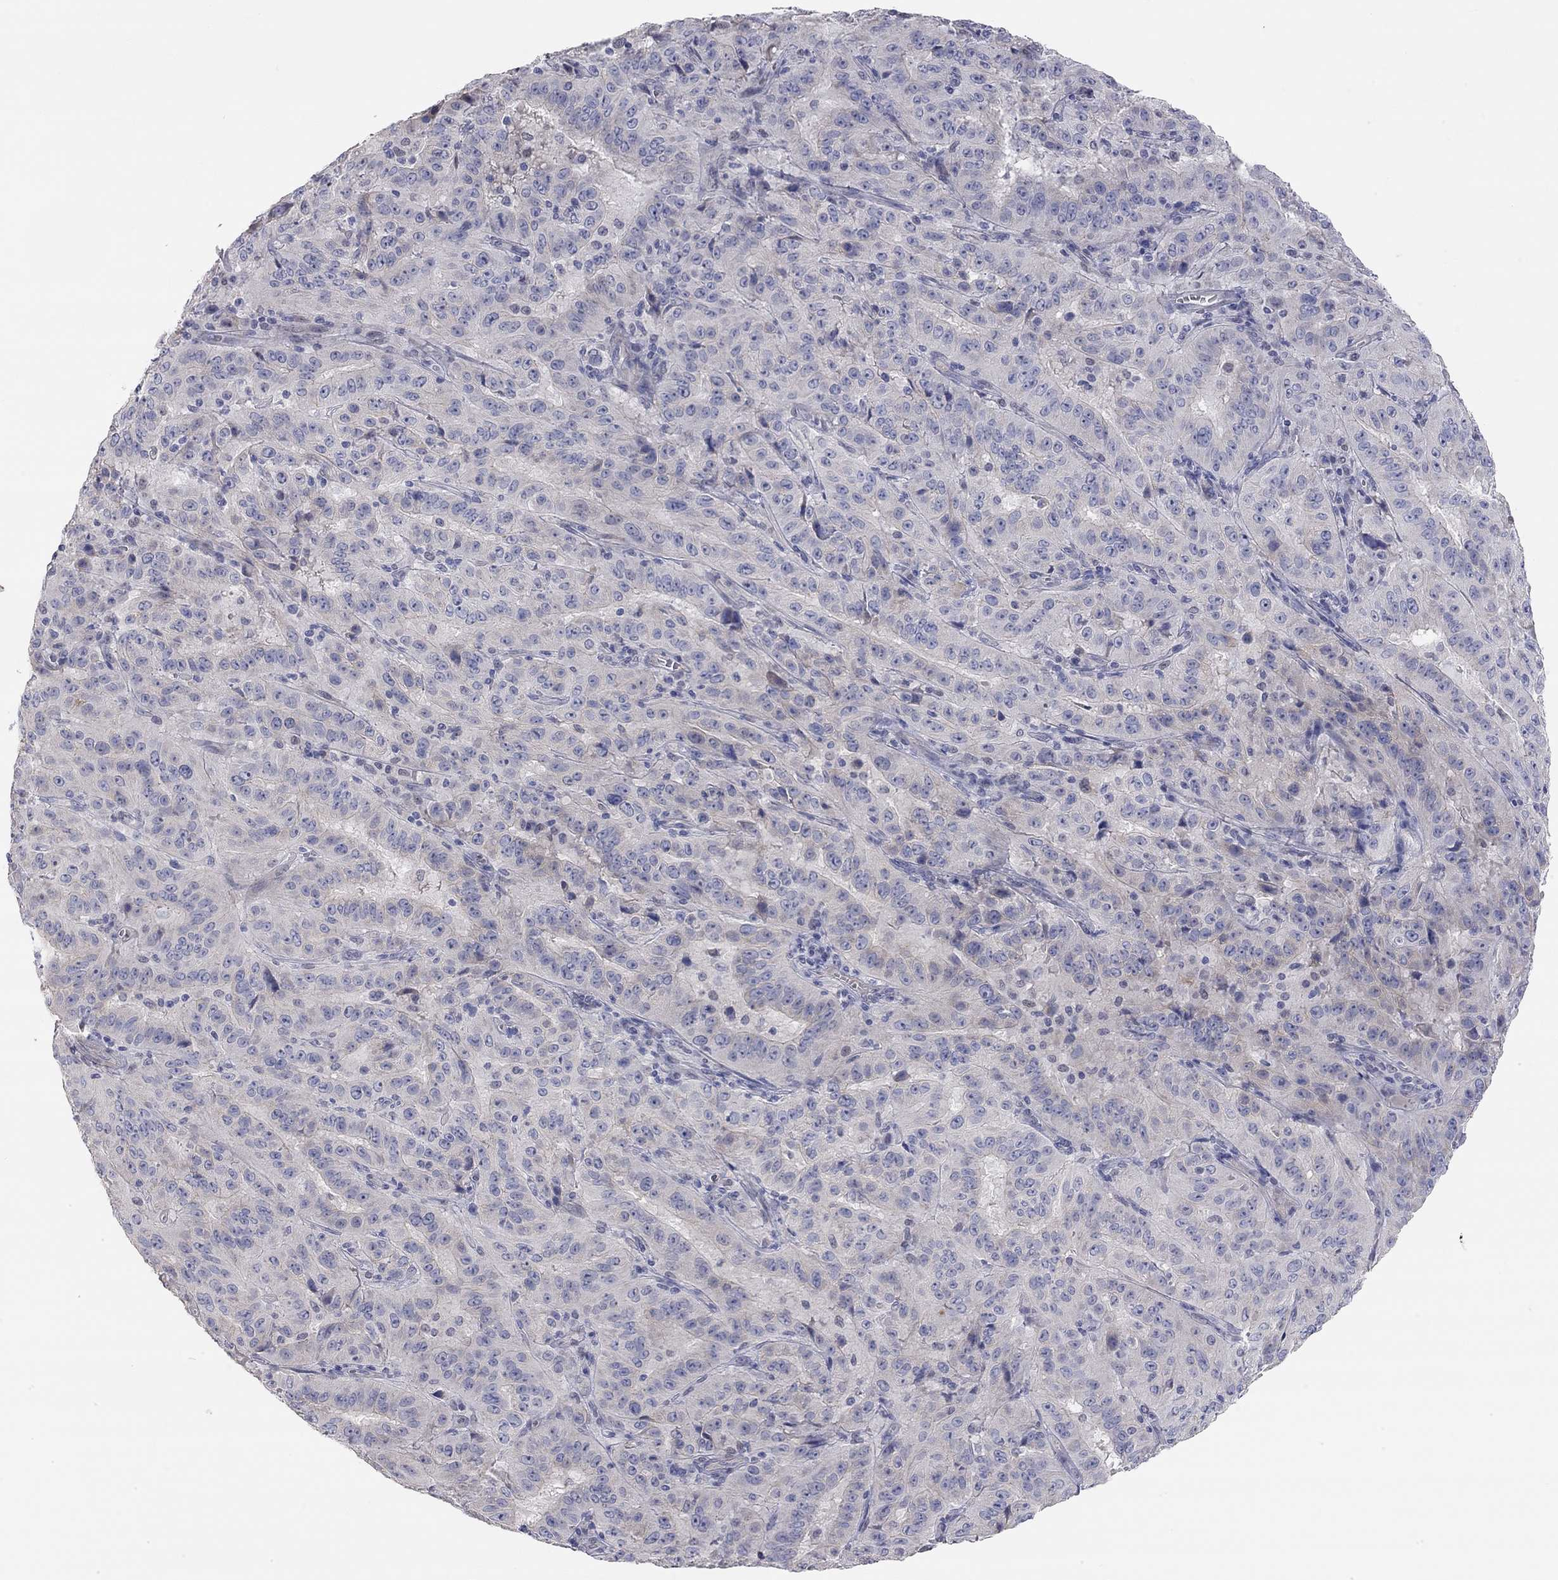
{"staining": {"intensity": "negative", "quantity": "none", "location": "none"}, "tissue": "pancreatic cancer", "cell_type": "Tumor cells", "image_type": "cancer", "snomed": [{"axis": "morphology", "description": "Adenocarcinoma, NOS"}, {"axis": "topography", "description": "Pancreas"}], "caption": "Immunohistochemistry (IHC) of human adenocarcinoma (pancreatic) demonstrates no staining in tumor cells. Brightfield microscopy of IHC stained with DAB (3,3'-diaminobenzidine) (brown) and hematoxylin (blue), captured at high magnification.", "gene": "PAPSS2", "patient": {"sex": "male", "age": 63}}